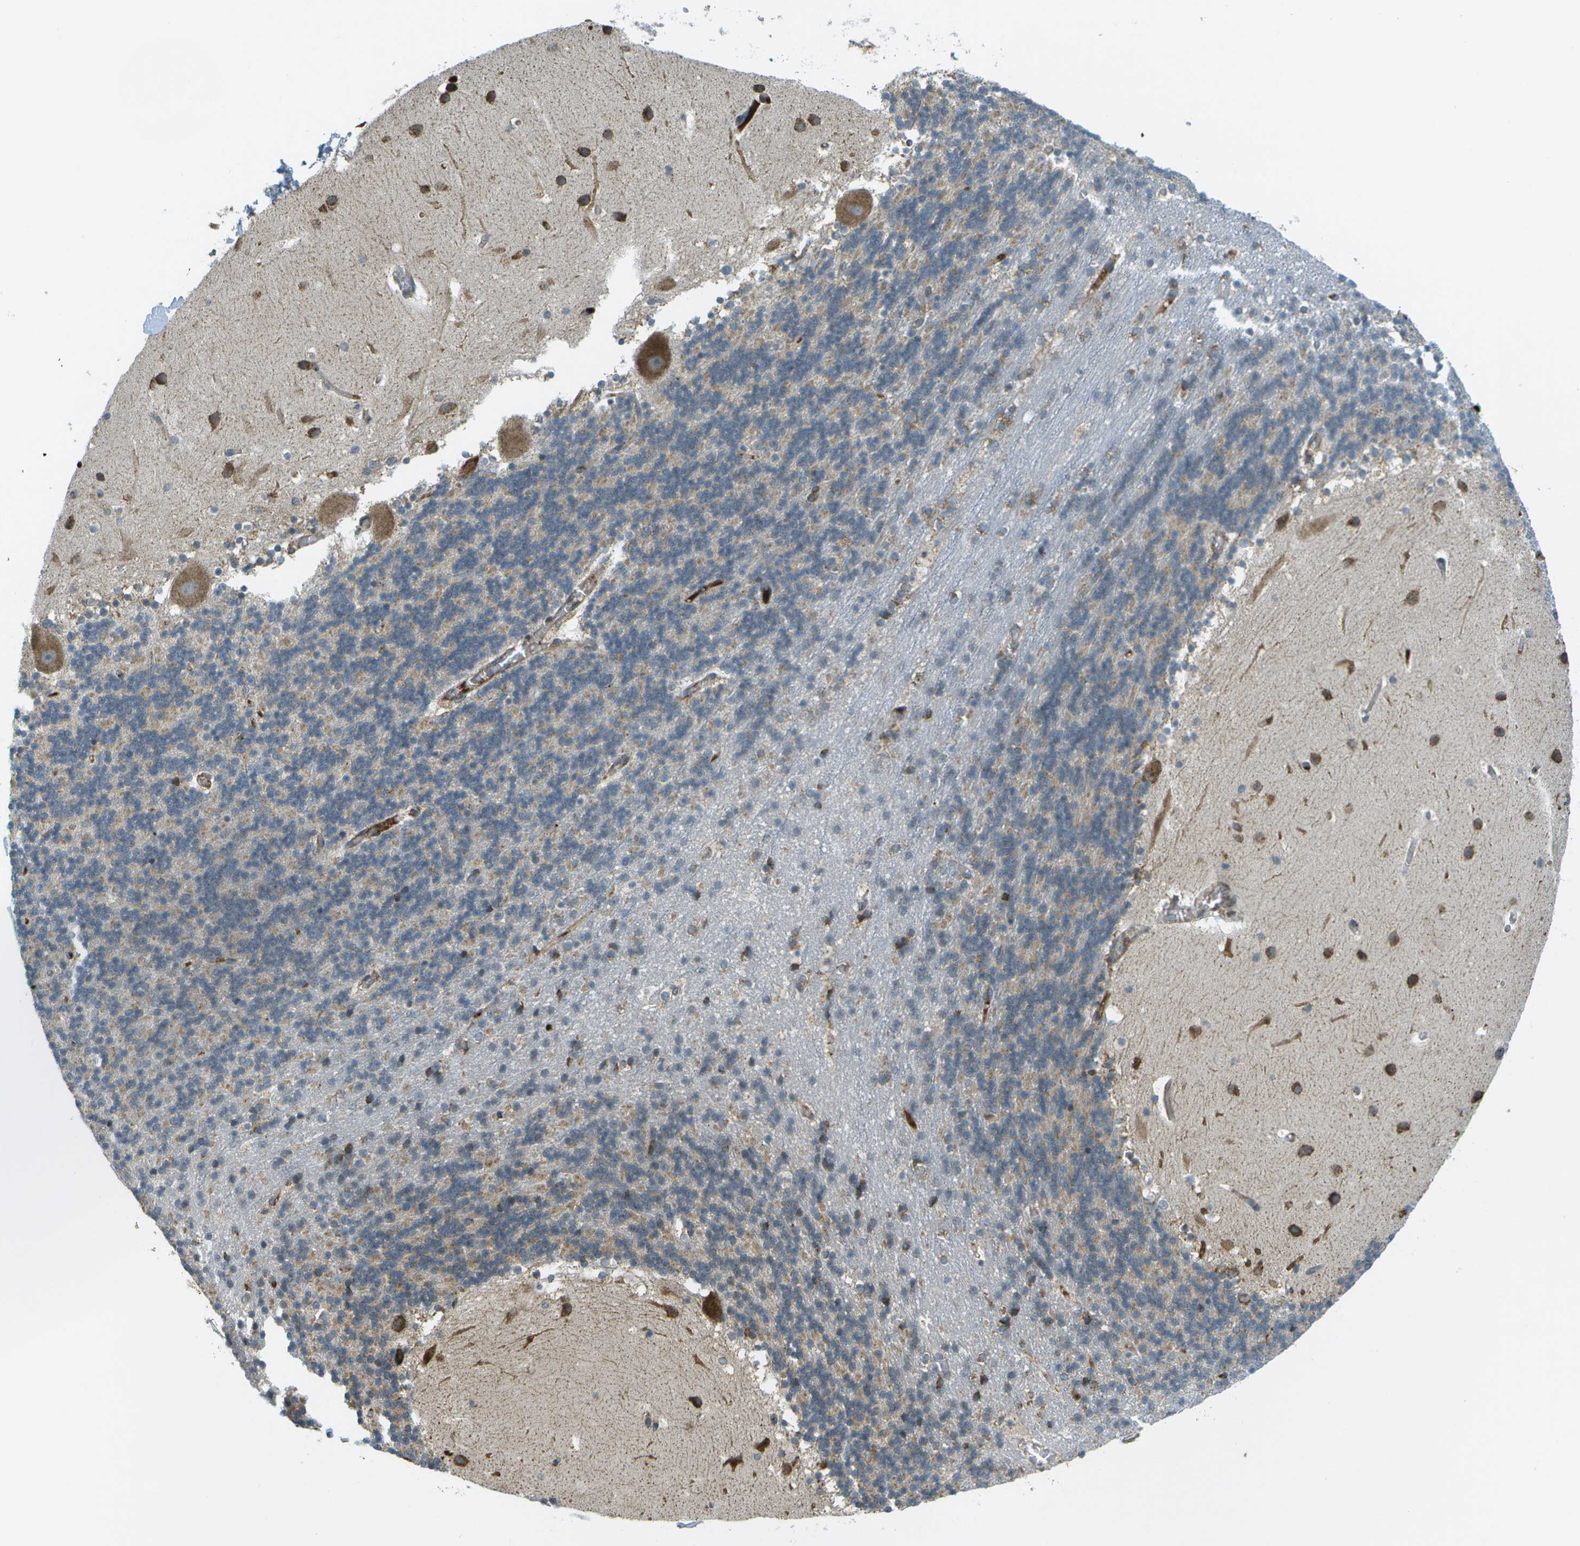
{"staining": {"intensity": "moderate", "quantity": "<25%", "location": "cytoplasmic/membranous"}, "tissue": "cerebellum", "cell_type": "Cells in granular layer", "image_type": "normal", "snomed": [{"axis": "morphology", "description": "Normal tissue, NOS"}, {"axis": "topography", "description": "Cerebellum"}], "caption": "Benign cerebellum demonstrates moderate cytoplasmic/membranous staining in approximately <25% of cells in granular layer The staining was performed using DAB to visualize the protein expression in brown, while the nuclei were stained in blue with hematoxylin (Magnification: 20x)..", "gene": "USP30", "patient": {"sex": "male", "age": 45}}